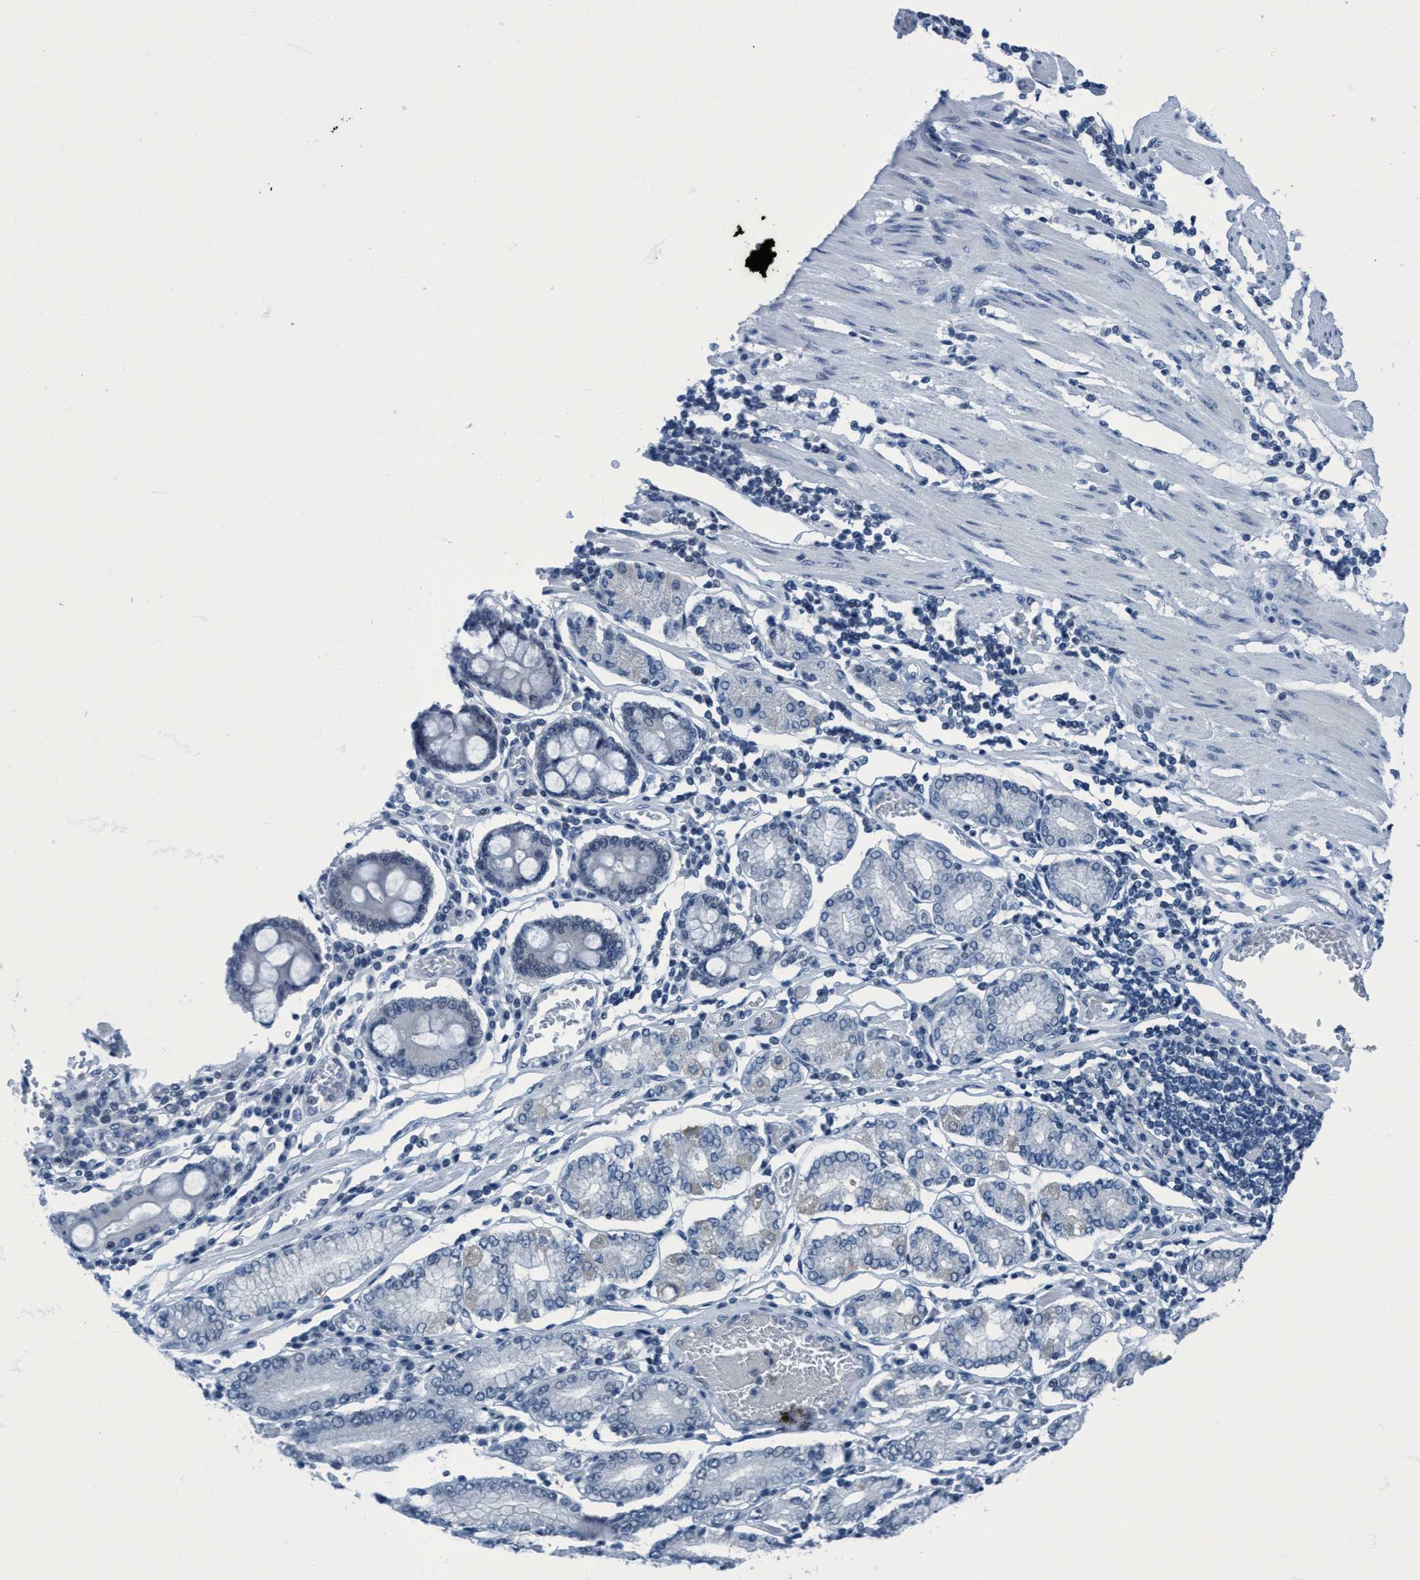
{"staining": {"intensity": "negative", "quantity": "none", "location": "none"}, "tissue": "stomach cancer", "cell_type": "Tumor cells", "image_type": "cancer", "snomed": [{"axis": "morphology", "description": "Adenocarcinoma, NOS"}, {"axis": "topography", "description": "Stomach"}], "caption": "A micrograph of stomach cancer stained for a protein exhibits no brown staining in tumor cells. (DAB (3,3'-diaminobenzidine) immunohistochemistry, high magnification).", "gene": "DNAI1", "patient": {"sex": "female", "age": 73}}